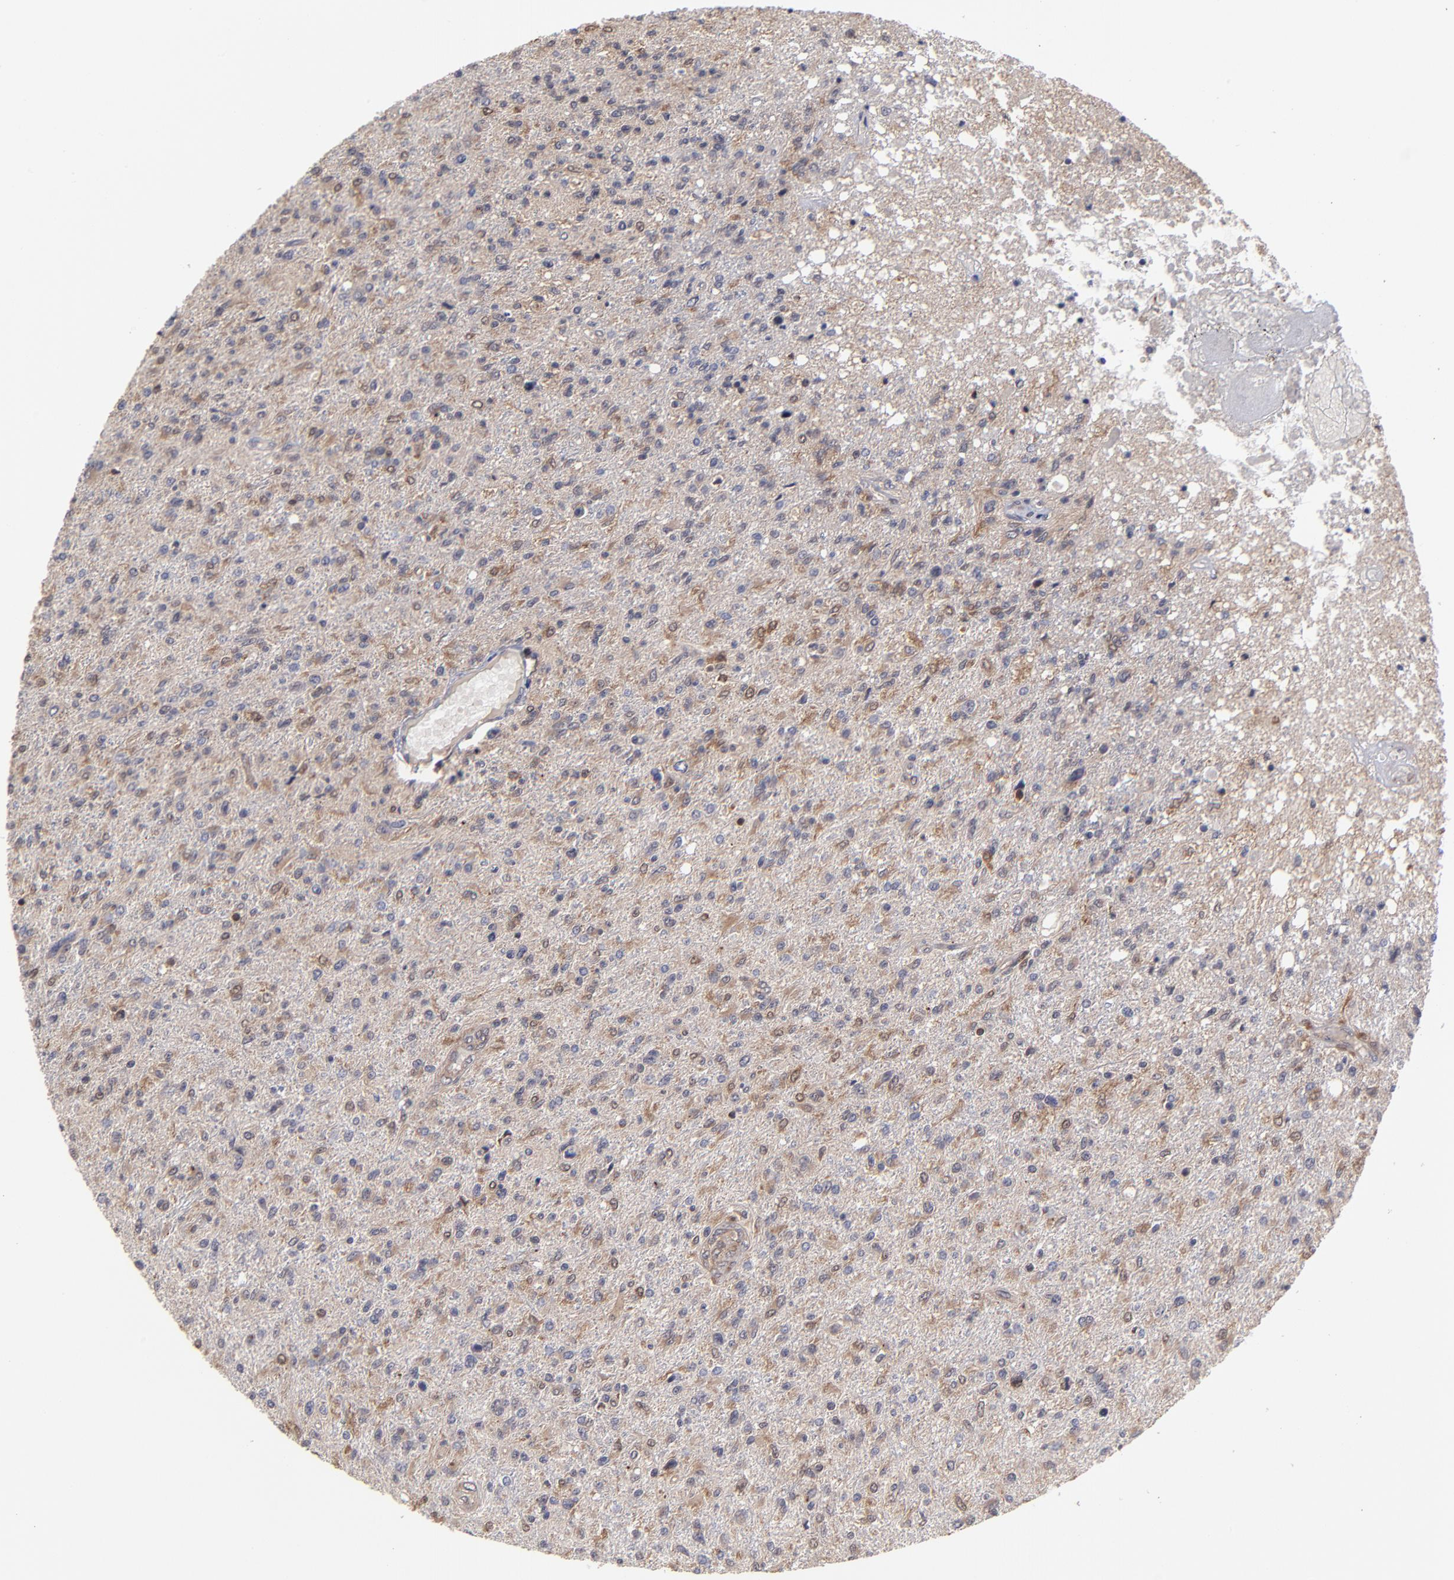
{"staining": {"intensity": "moderate", "quantity": ">75%", "location": "cytoplasmic/membranous"}, "tissue": "glioma", "cell_type": "Tumor cells", "image_type": "cancer", "snomed": [{"axis": "morphology", "description": "Glioma, malignant, High grade"}, {"axis": "topography", "description": "Cerebral cortex"}], "caption": "A high-resolution micrograph shows IHC staining of glioma, which exhibits moderate cytoplasmic/membranous positivity in about >75% of tumor cells. (brown staining indicates protein expression, while blue staining denotes nuclei).", "gene": "UBE2L6", "patient": {"sex": "male", "age": 76}}